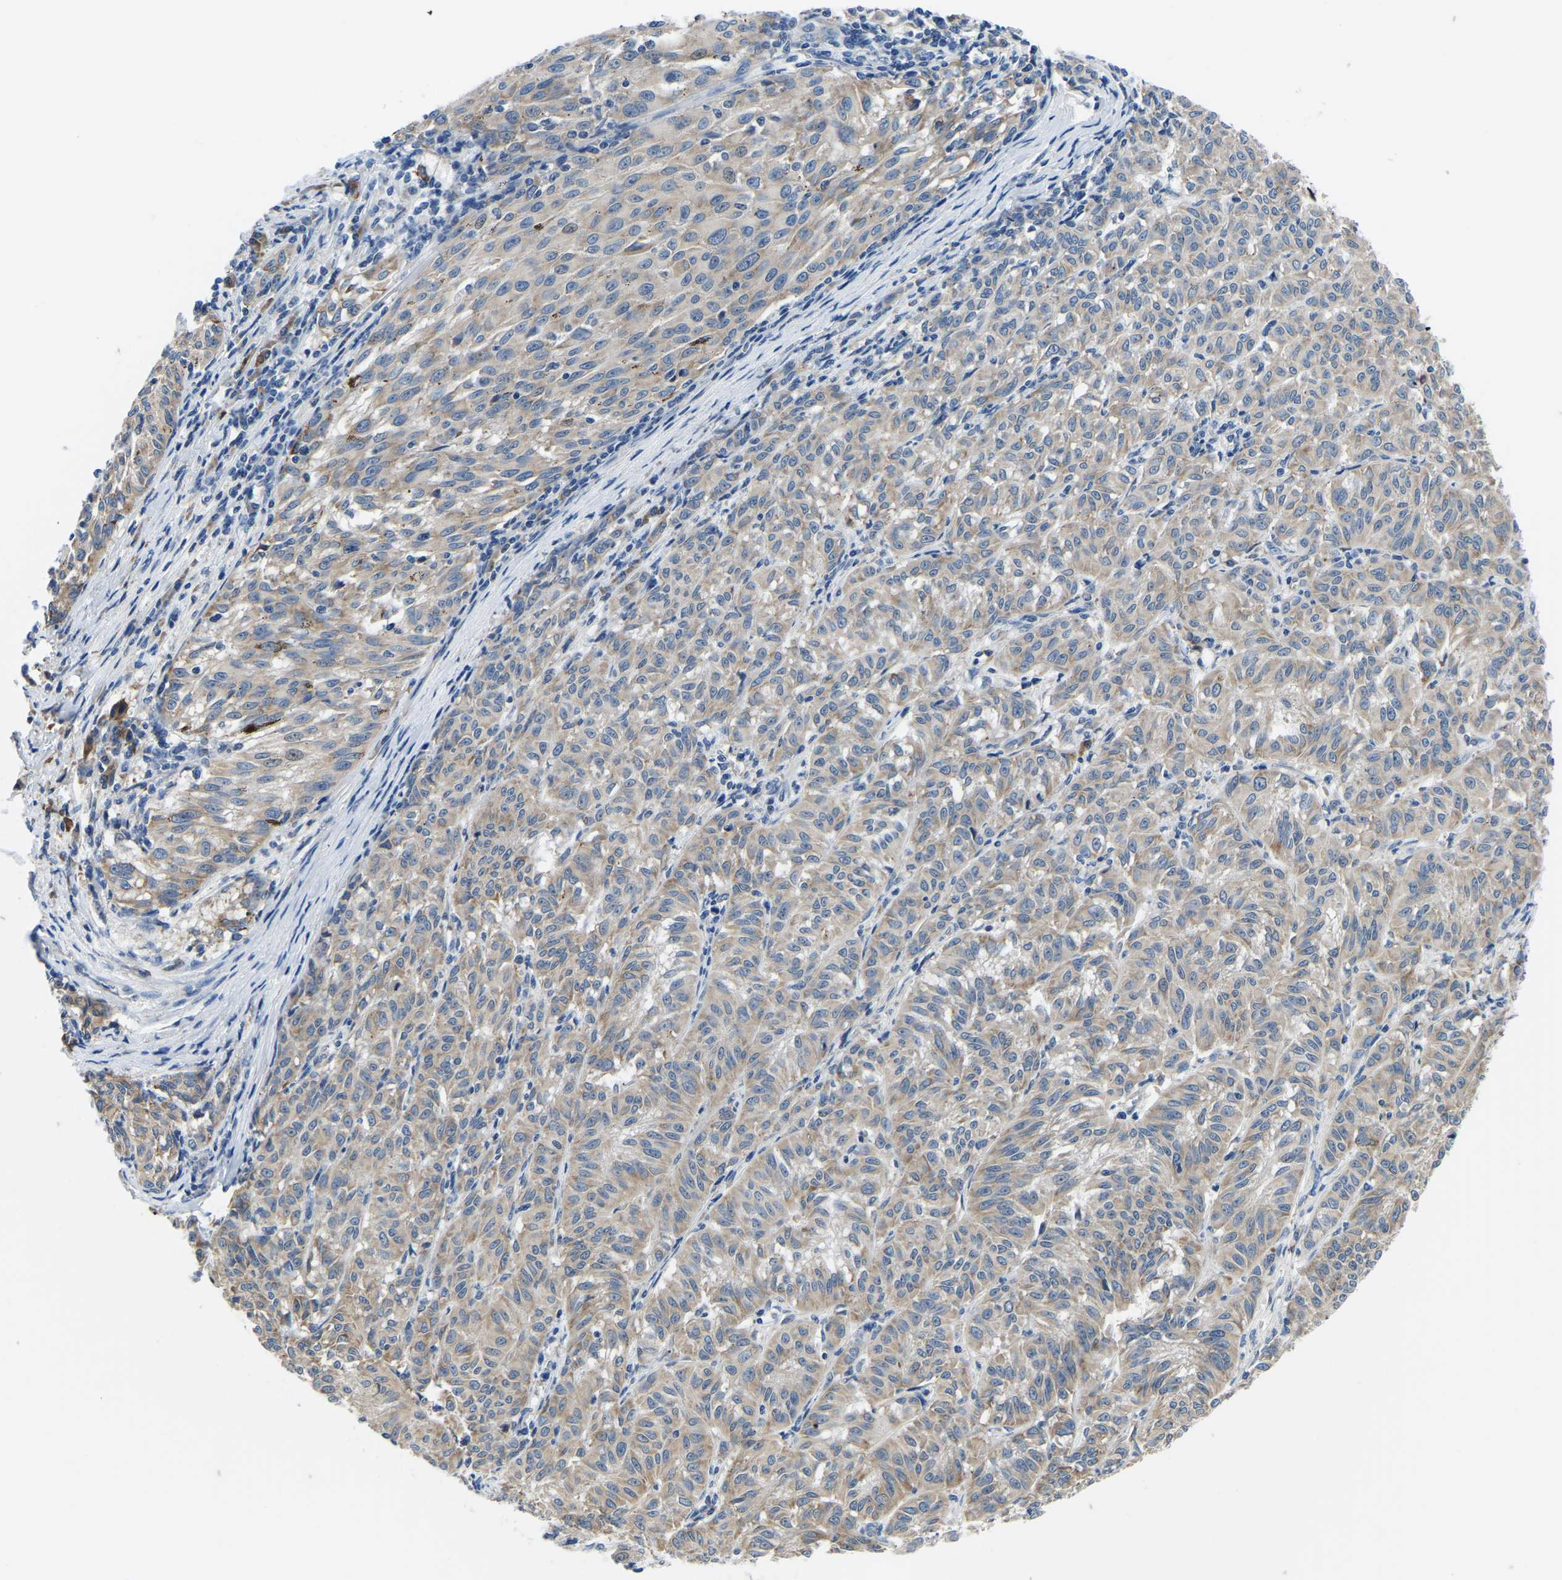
{"staining": {"intensity": "moderate", "quantity": "25%-75%", "location": "cytoplasmic/membranous"}, "tissue": "melanoma", "cell_type": "Tumor cells", "image_type": "cancer", "snomed": [{"axis": "morphology", "description": "Malignant melanoma, NOS"}, {"axis": "topography", "description": "Skin"}], "caption": "Immunohistochemistry histopathology image of malignant melanoma stained for a protein (brown), which displays medium levels of moderate cytoplasmic/membranous staining in about 25%-75% of tumor cells.", "gene": "LIAS", "patient": {"sex": "female", "age": 72}}